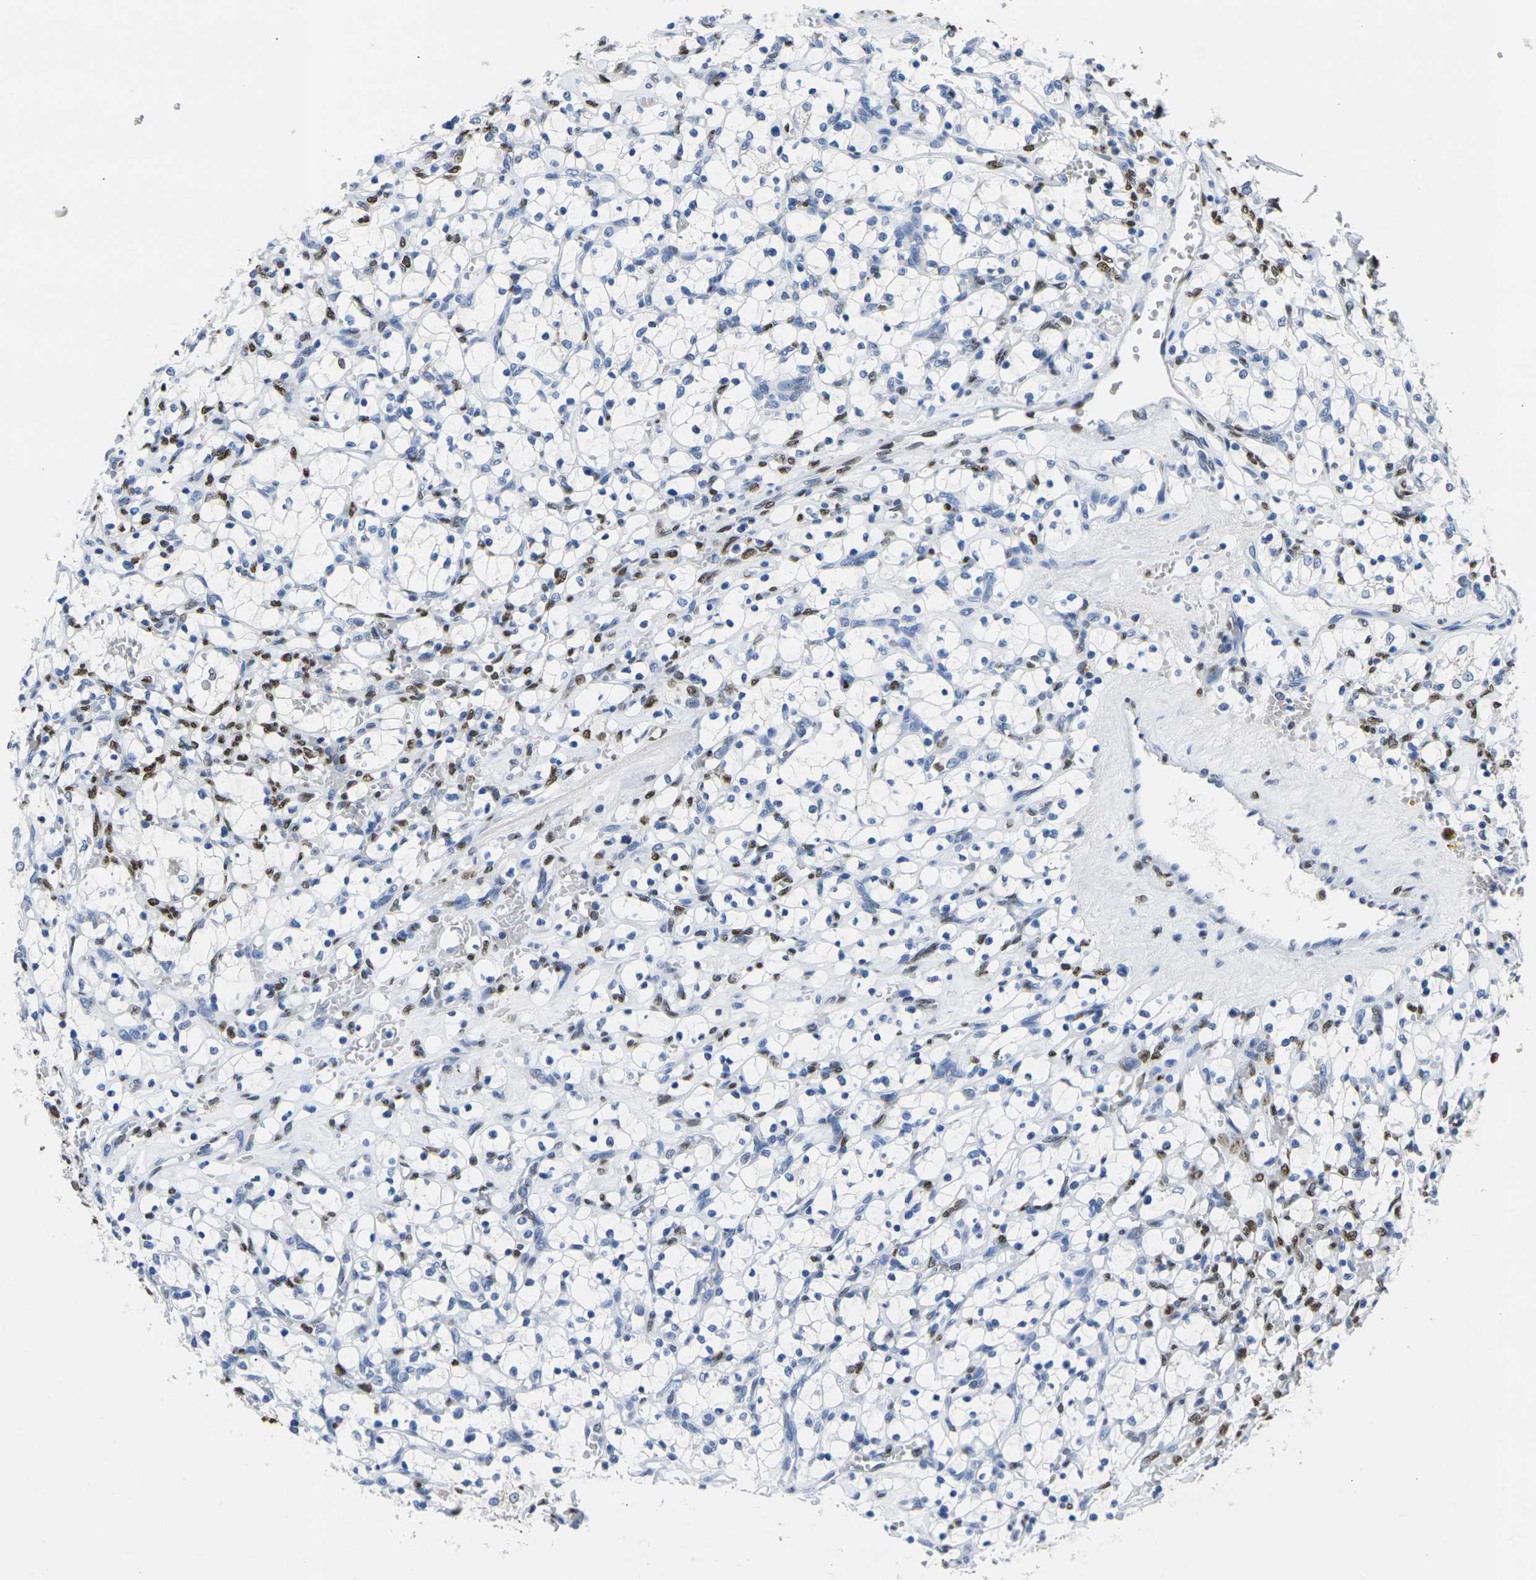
{"staining": {"intensity": "strong", "quantity": "<25%", "location": "nuclear"}, "tissue": "renal cancer", "cell_type": "Tumor cells", "image_type": "cancer", "snomed": [{"axis": "morphology", "description": "Adenocarcinoma, NOS"}, {"axis": "topography", "description": "Kidney"}], "caption": "High-magnification brightfield microscopy of renal cancer (adenocarcinoma) stained with DAB (brown) and counterstained with hematoxylin (blue). tumor cells exhibit strong nuclear expression is identified in approximately<25% of cells.", "gene": "DRAXIN", "patient": {"sex": "female", "age": 69}}